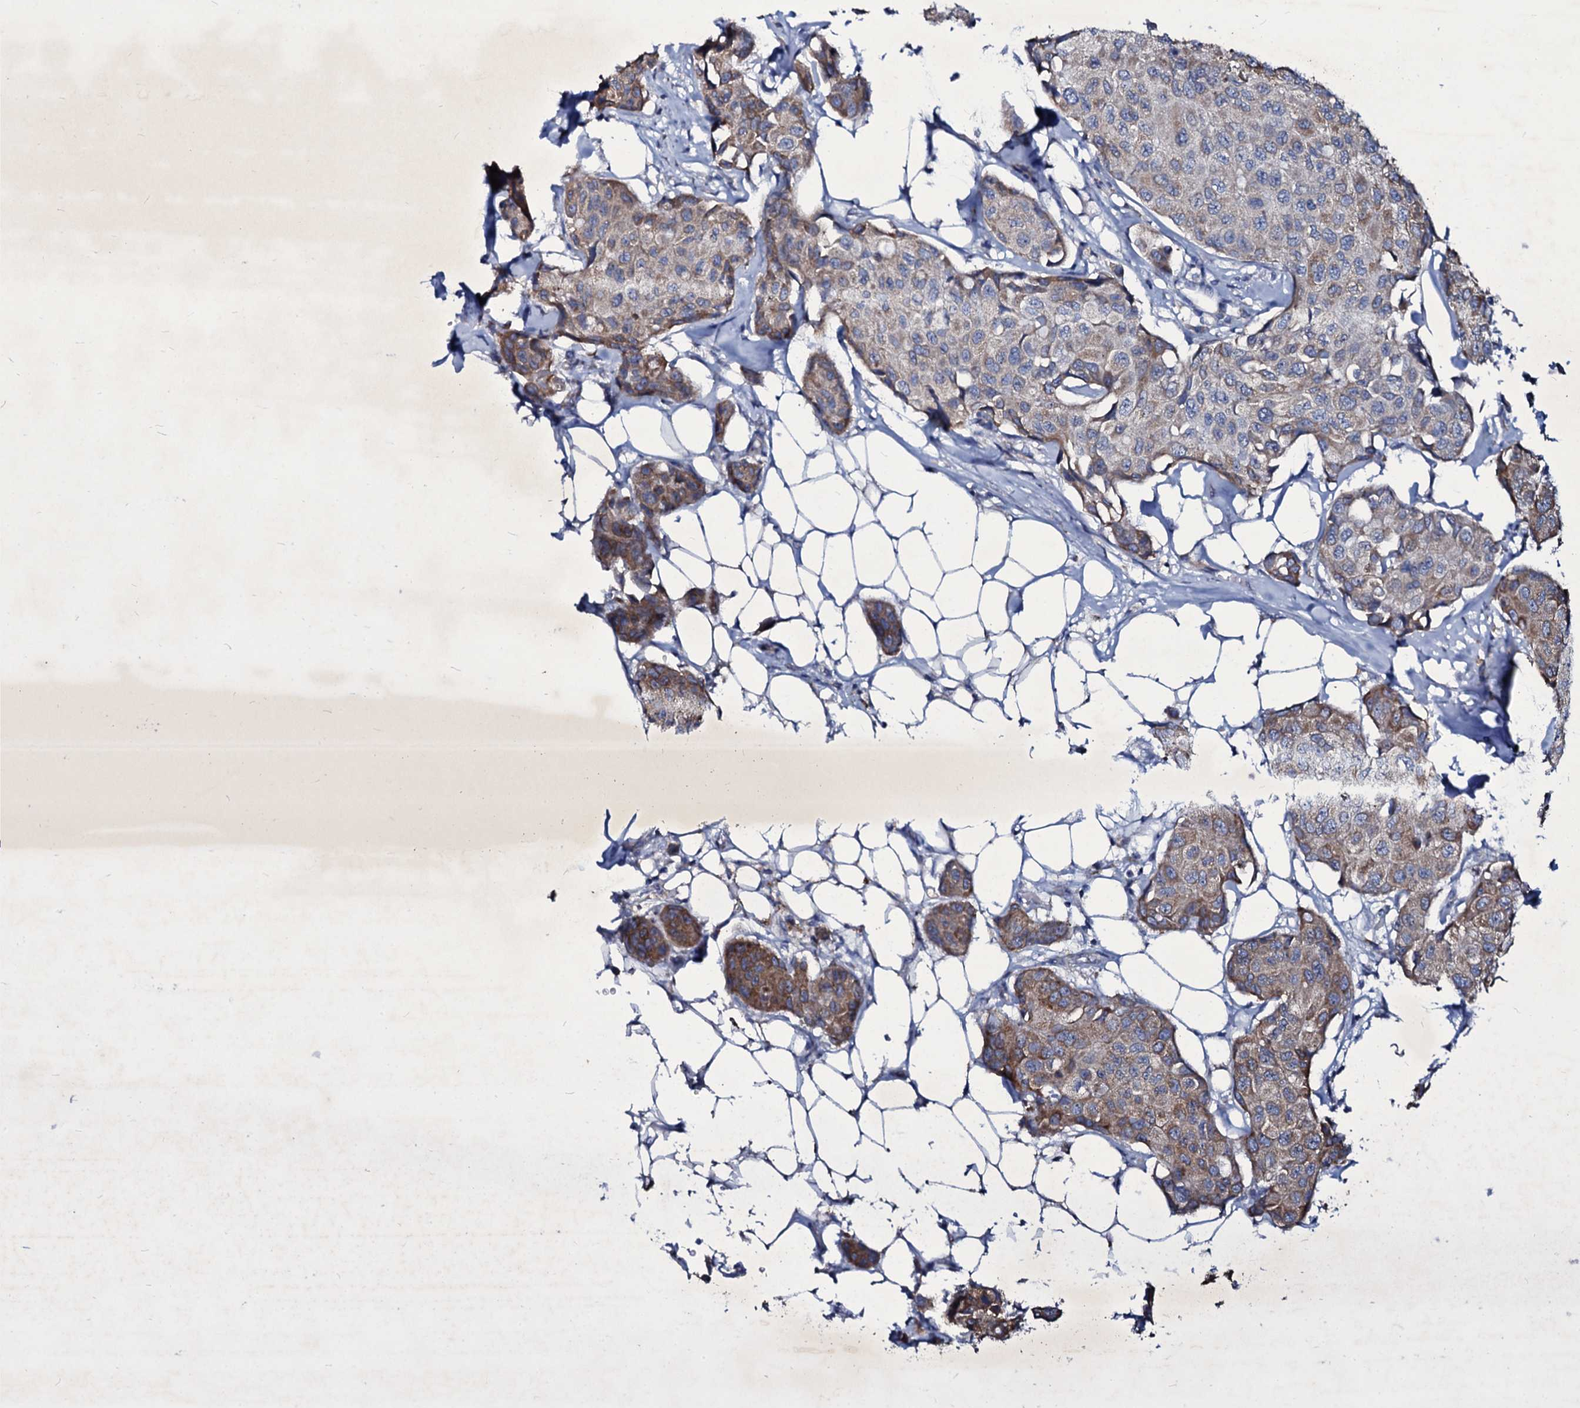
{"staining": {"intensity": "moderate", "quantity": "25%-75%", "location": "cytoplasmic/membranous"}, "tissue": "breast cancer", "cell_type": "Tumor cells", "image_type": "cancer", "snomed": [{"axis": "morphology", "description": "Duct carcinoma"}, {"axis": "topography", "description": "Breast"}], "caption": "Tumor cells display medium levels of moderate cytoplasmic/membranous positivity in about 25%-75% of cells in breast intraductal carcinoma. (DAB IHC with brightfield microscopy, high magnification).", "gene": "SELENOT", "patient": {"sex": "female", "age": 80}}